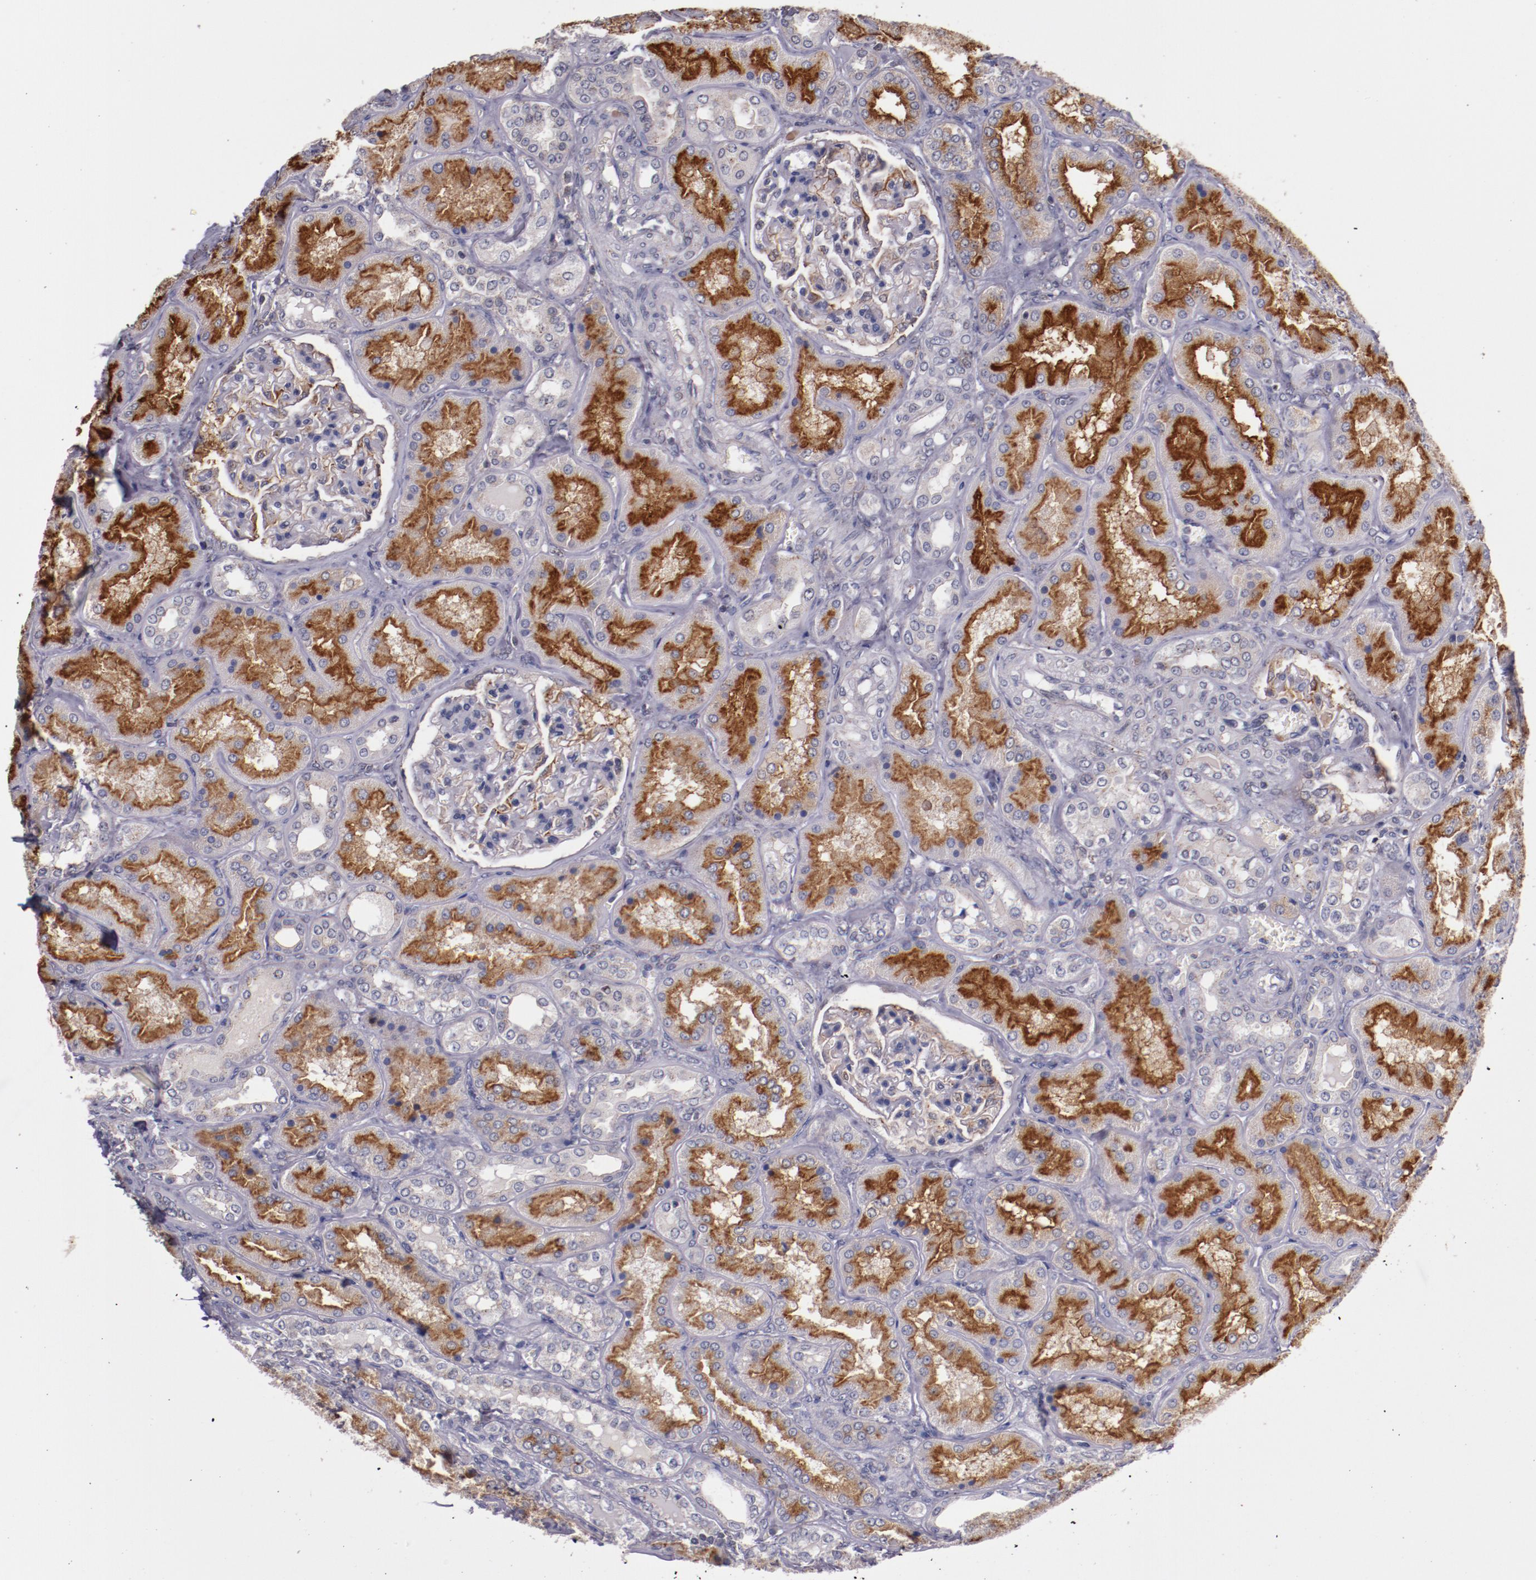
{"staining": {"intensity": "weak", "quantity": "25%-75%", "location": "cytoplasmic/membranous"}, "tissue": "kidney", "cell_type": "Cells in glomeruli", "image_type": "normal", "snomed": [{"axis": "morphology", "description": "Normal tissue, NOS"}, {"axis": "topography", "description": "Kidney"}], "caption": "Kidney stained with IHC shows weak cytoplasmic/membranous positivity in about 25%-75% of cells in glomeruli.", "gene": "SYP", "patient": {"sex": "female", "age": 56}}